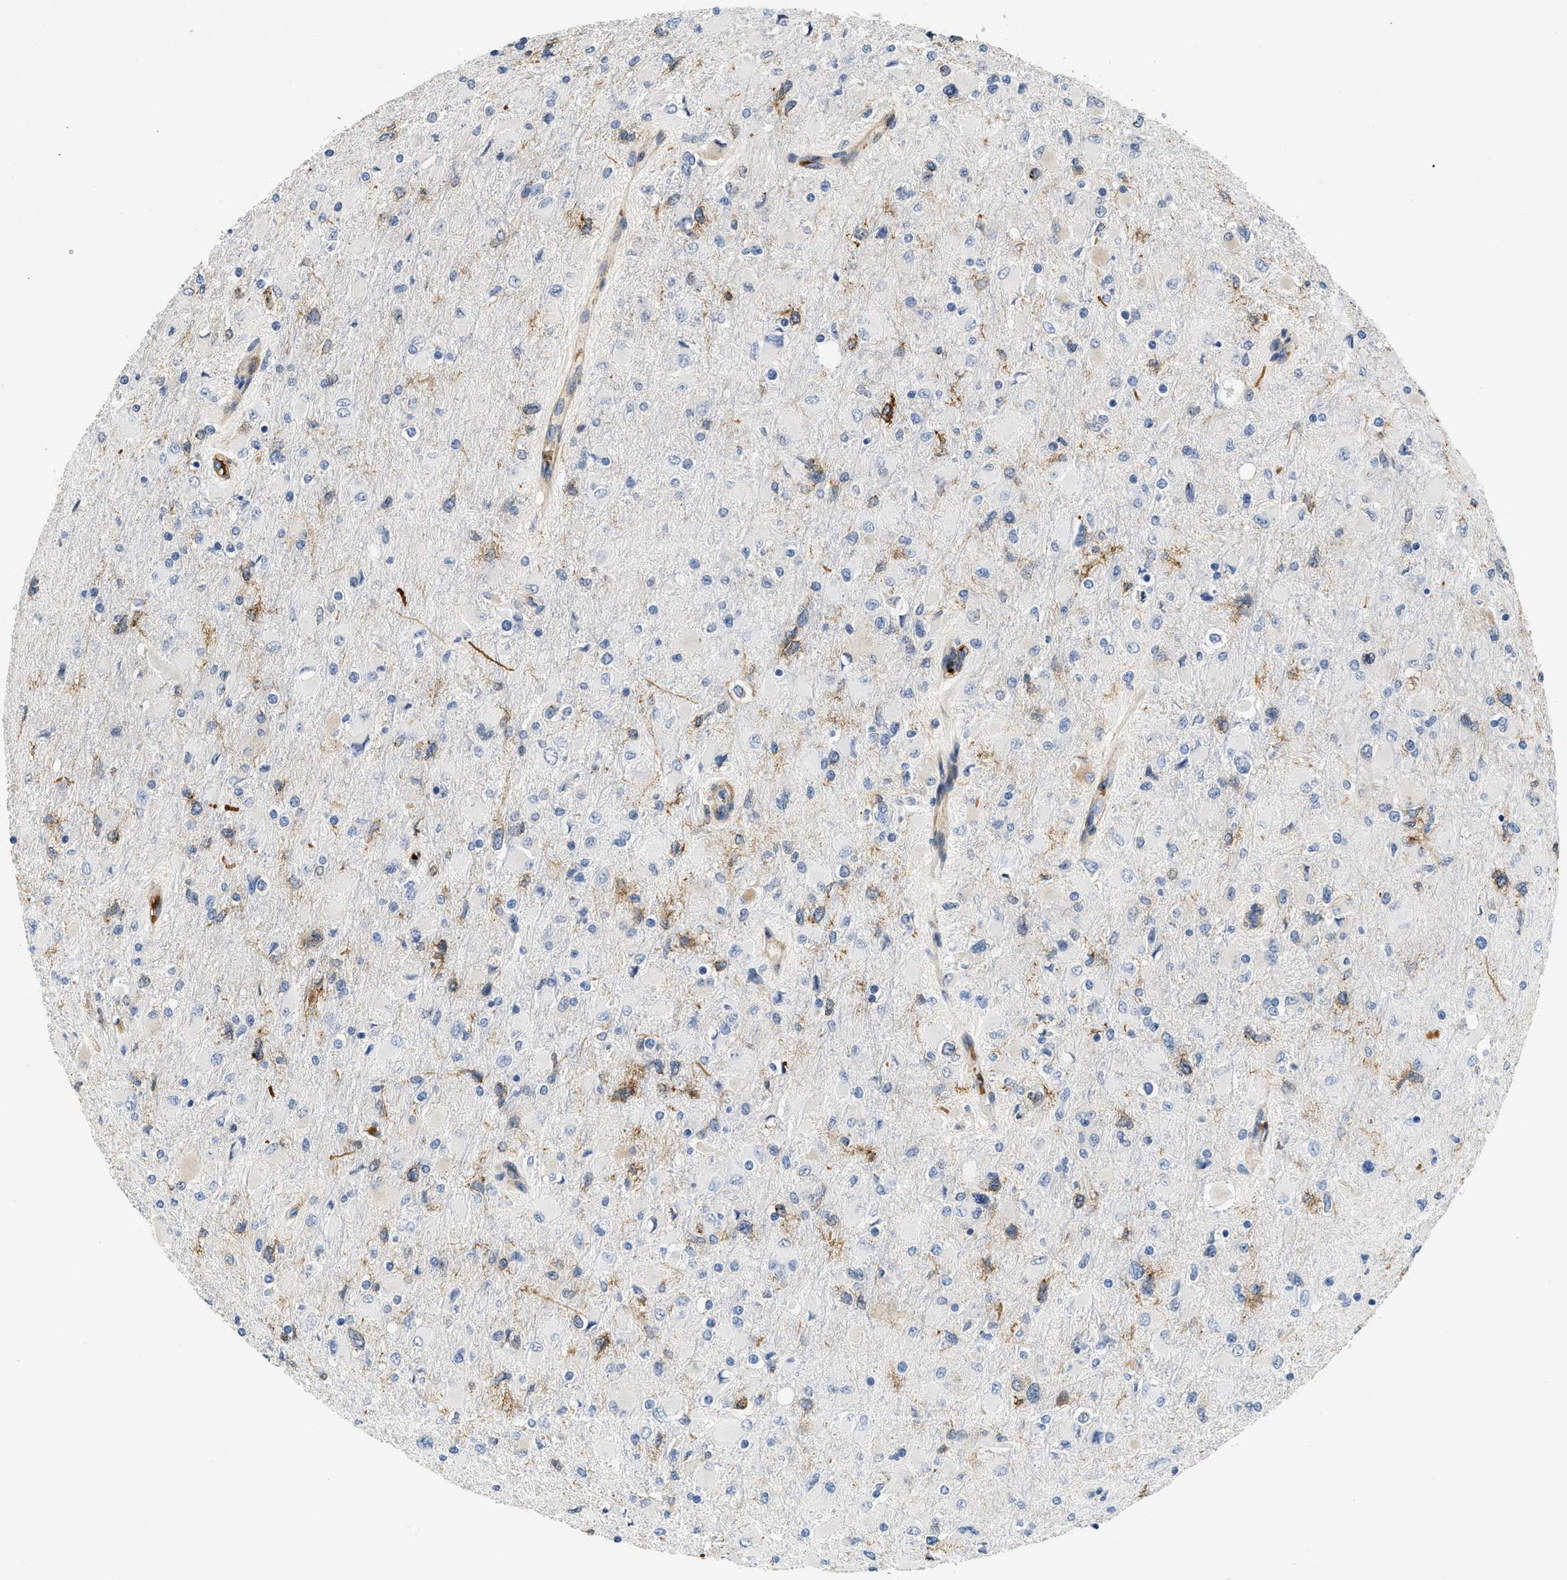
{"staining": {"intensity": "negative", "quantity": "none", "location": "none"}, "tissue": "glioma", "cell_type": "Tumor cells", "image_type": "cancer", "snomed": [{"axis": "morphology", "description": "Glioma, malignant, High grade"}, {"axis": "topography", "description": "Cerebral cortex"}], "caption": "Tumor cells show no significant protein staining in high-grade glioma (malignant).", "gene": "PDGFRA", "patient": {"sex": "female", "age": 36}}